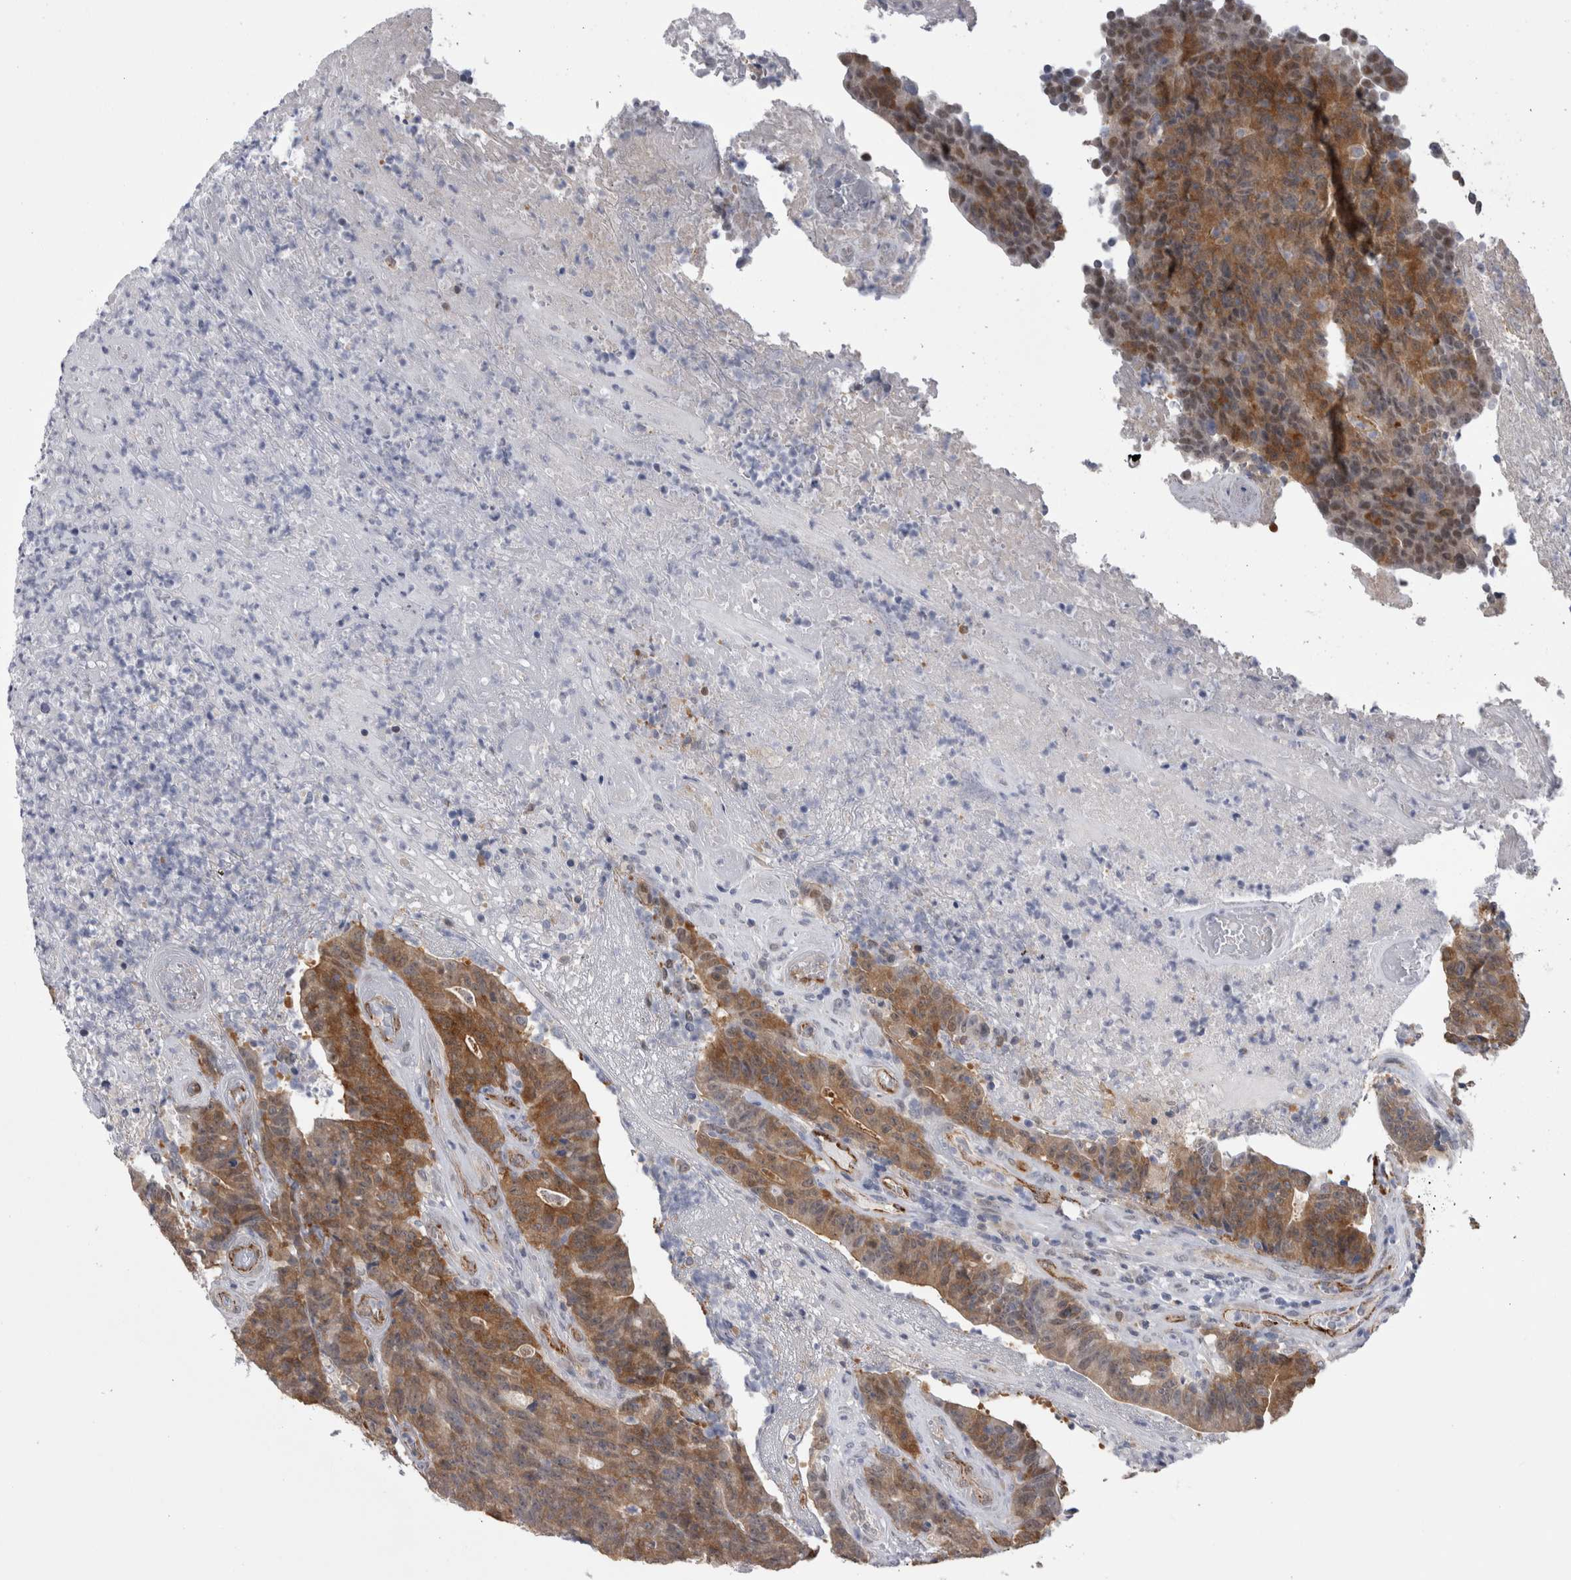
{"staining": {"intensity": "moderate", "quantity": ">75%", "location": "cytoplasmic/membranous"}, "tissue": "colorectal cancer", "cell_type": "Tumor cells", "image_type": "cancer", "snomed": [{"axis": "morphology", "description": "Normal tissue, NOS"}, {"axis": "morphology", "description": "Adenocarcinoma, NOS"}, {"axis": "topography", "description": "Colon"}], "caption": "Immunohistochemical staining of human colorectal cancer reveals medium levels of moderate cytoplasmic/membranous protein expression in about >75% of tumor cells.", "gene": "ACOT7", "patient": {"sex": "female", "age": 75}}